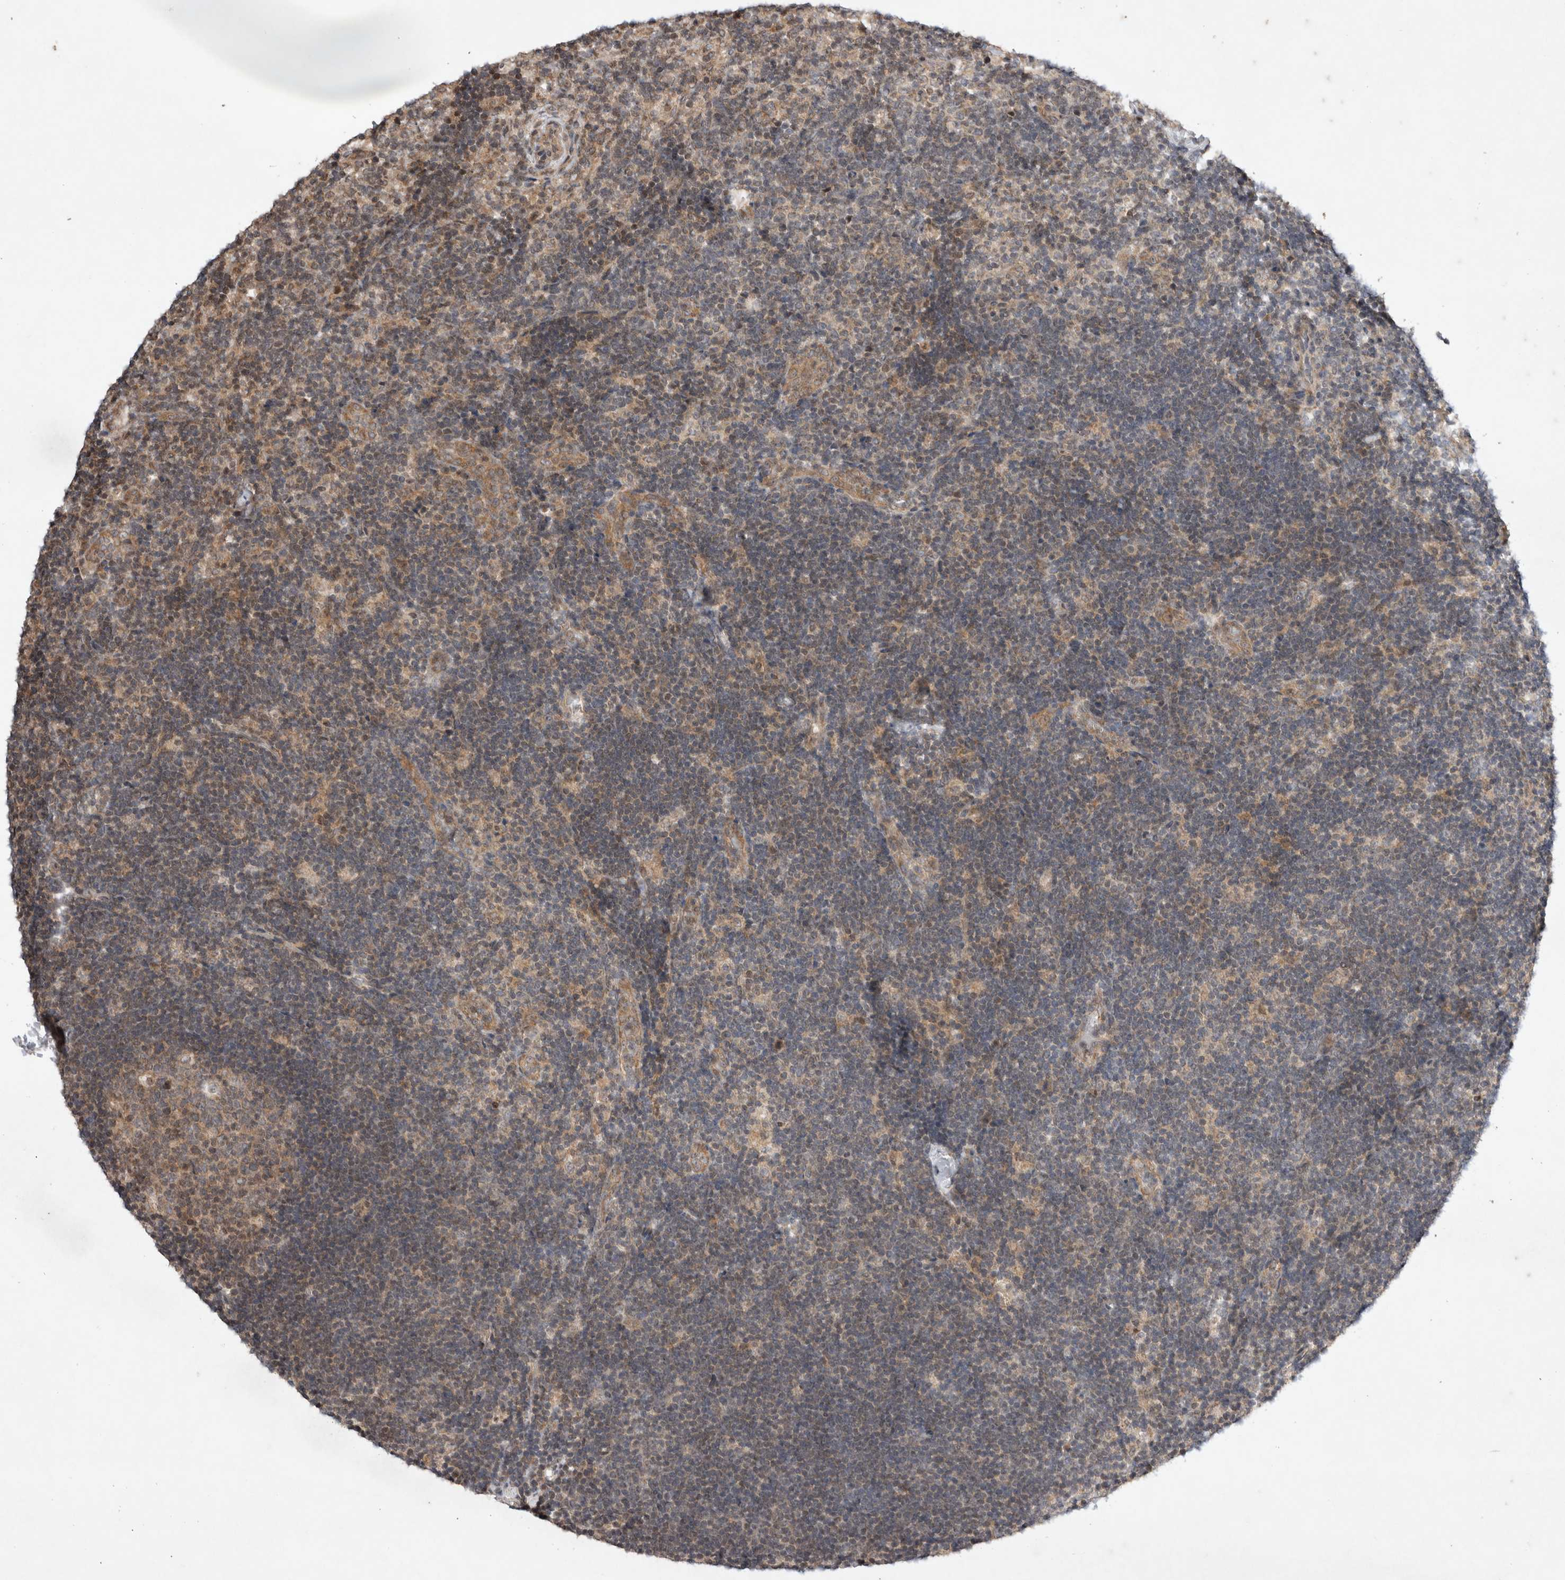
{"staining": {"intensity": "moderate", "quantity": "25%-75%", "location": "cytoplasmic/membranous"}, "tissue": "lymph node", "cell_type": "Germinal center cells", "image_type": "normal", "snomed": [{"axis": "morphology", "description": "Normal tissue, NOS"}, {"axis": "topography", "description": "Lymph node"}], "caption": "Immunohistochemistry (DAB (3,3'-diaminobenzidine)) staining of benign lymph node demonstrates moderate cytoplasmic/membranous protein expression in approximately 25%-75% of germinal center cells. The staining is performed using DAB brown chromogen to label protein expression. The nuclei are counter-stained blue using hematoxylin.", "gene": "EIF2AK1", "patient": {"sex": "female", "age": 22}}